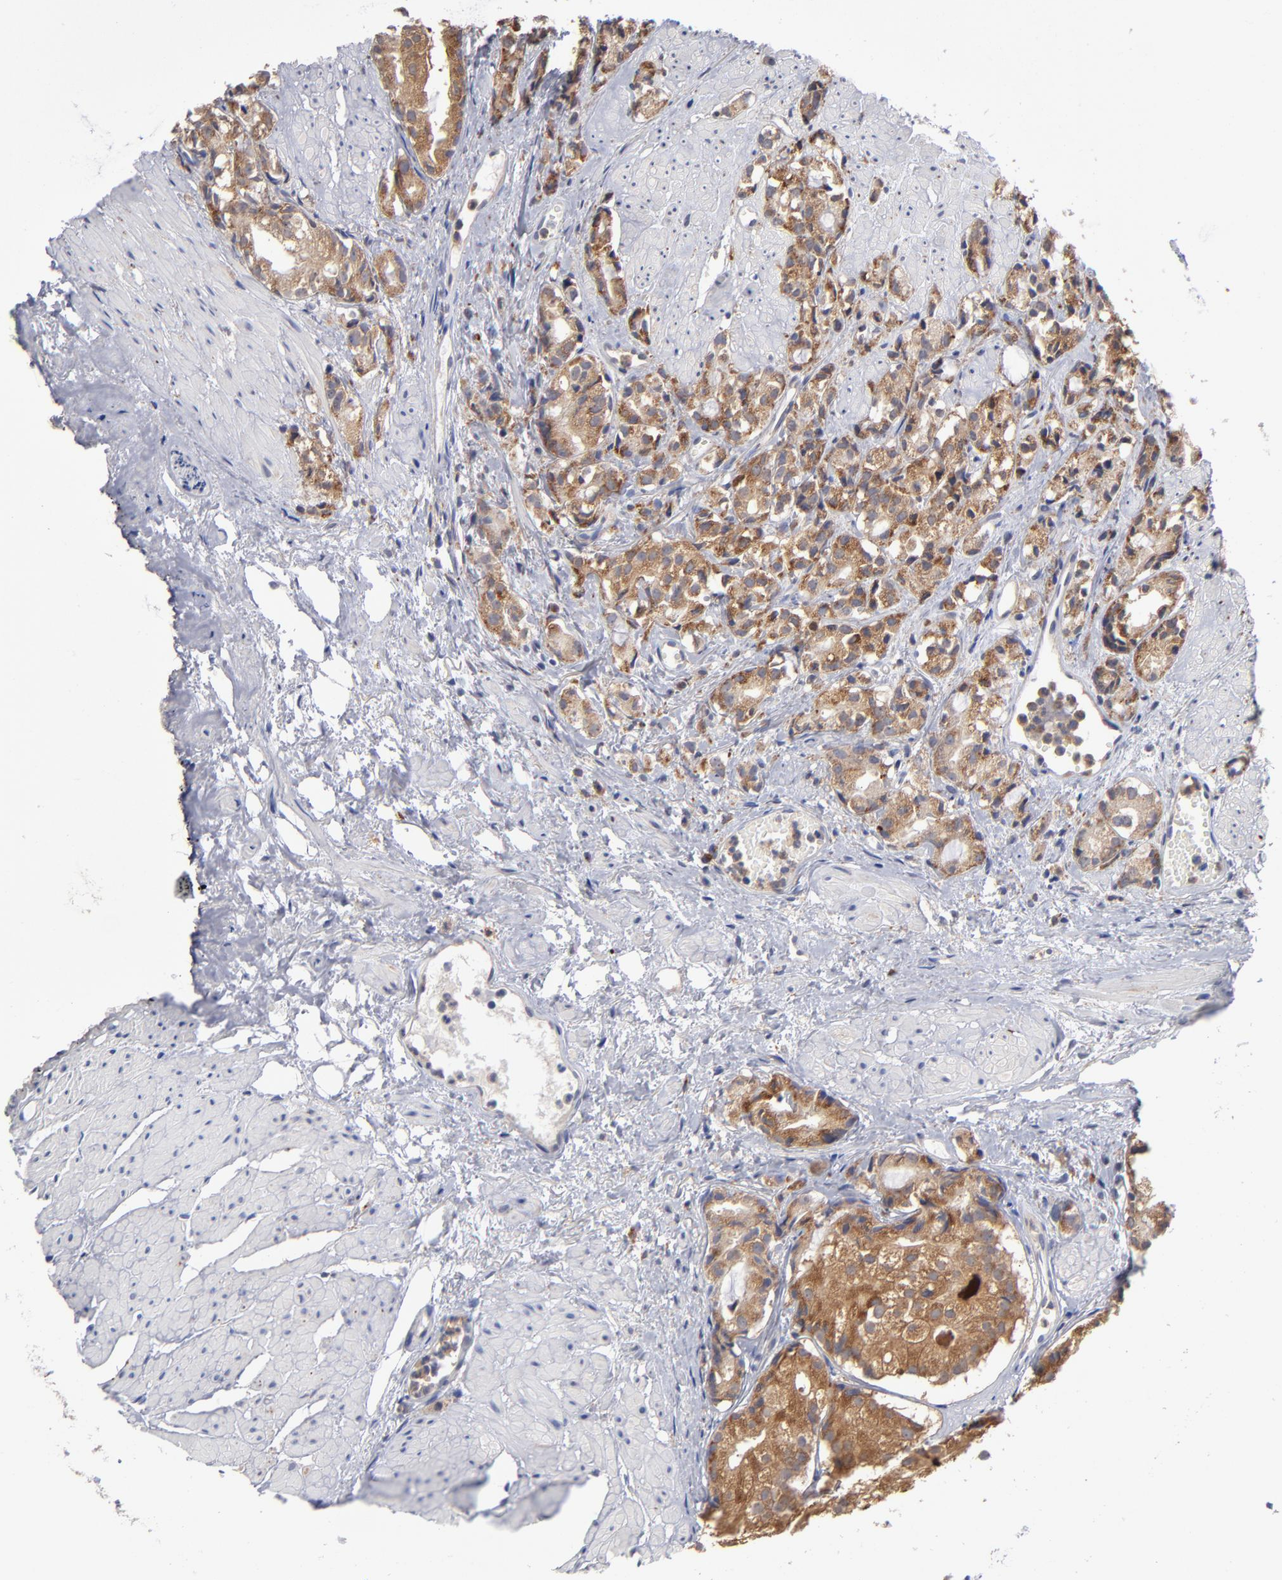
{"staining": {"intensity": "strong", "quantity": ">75%", "location": "cytoplasmic/membranous"}, "tissue": "prostate cancer", "cell_type": "Tumor cells", "image_type": "cancer", "snomed": [{"axis": "morphology", "description": "Adenocarcinoma, High grade"}, {"axis": "topography", "description": "Prostate"}], "caption": "High-grade adenocarcinoma (prostate) stained with immunohistochemistry (IHC) reveals strong cytoplasmic/membranous staining in about >75% of tumor cells. (Brightfield microscopy of DAB IHC at high magnification).", "gene": "RRAGB", "patient": {"sex": "male", "age": 85}}